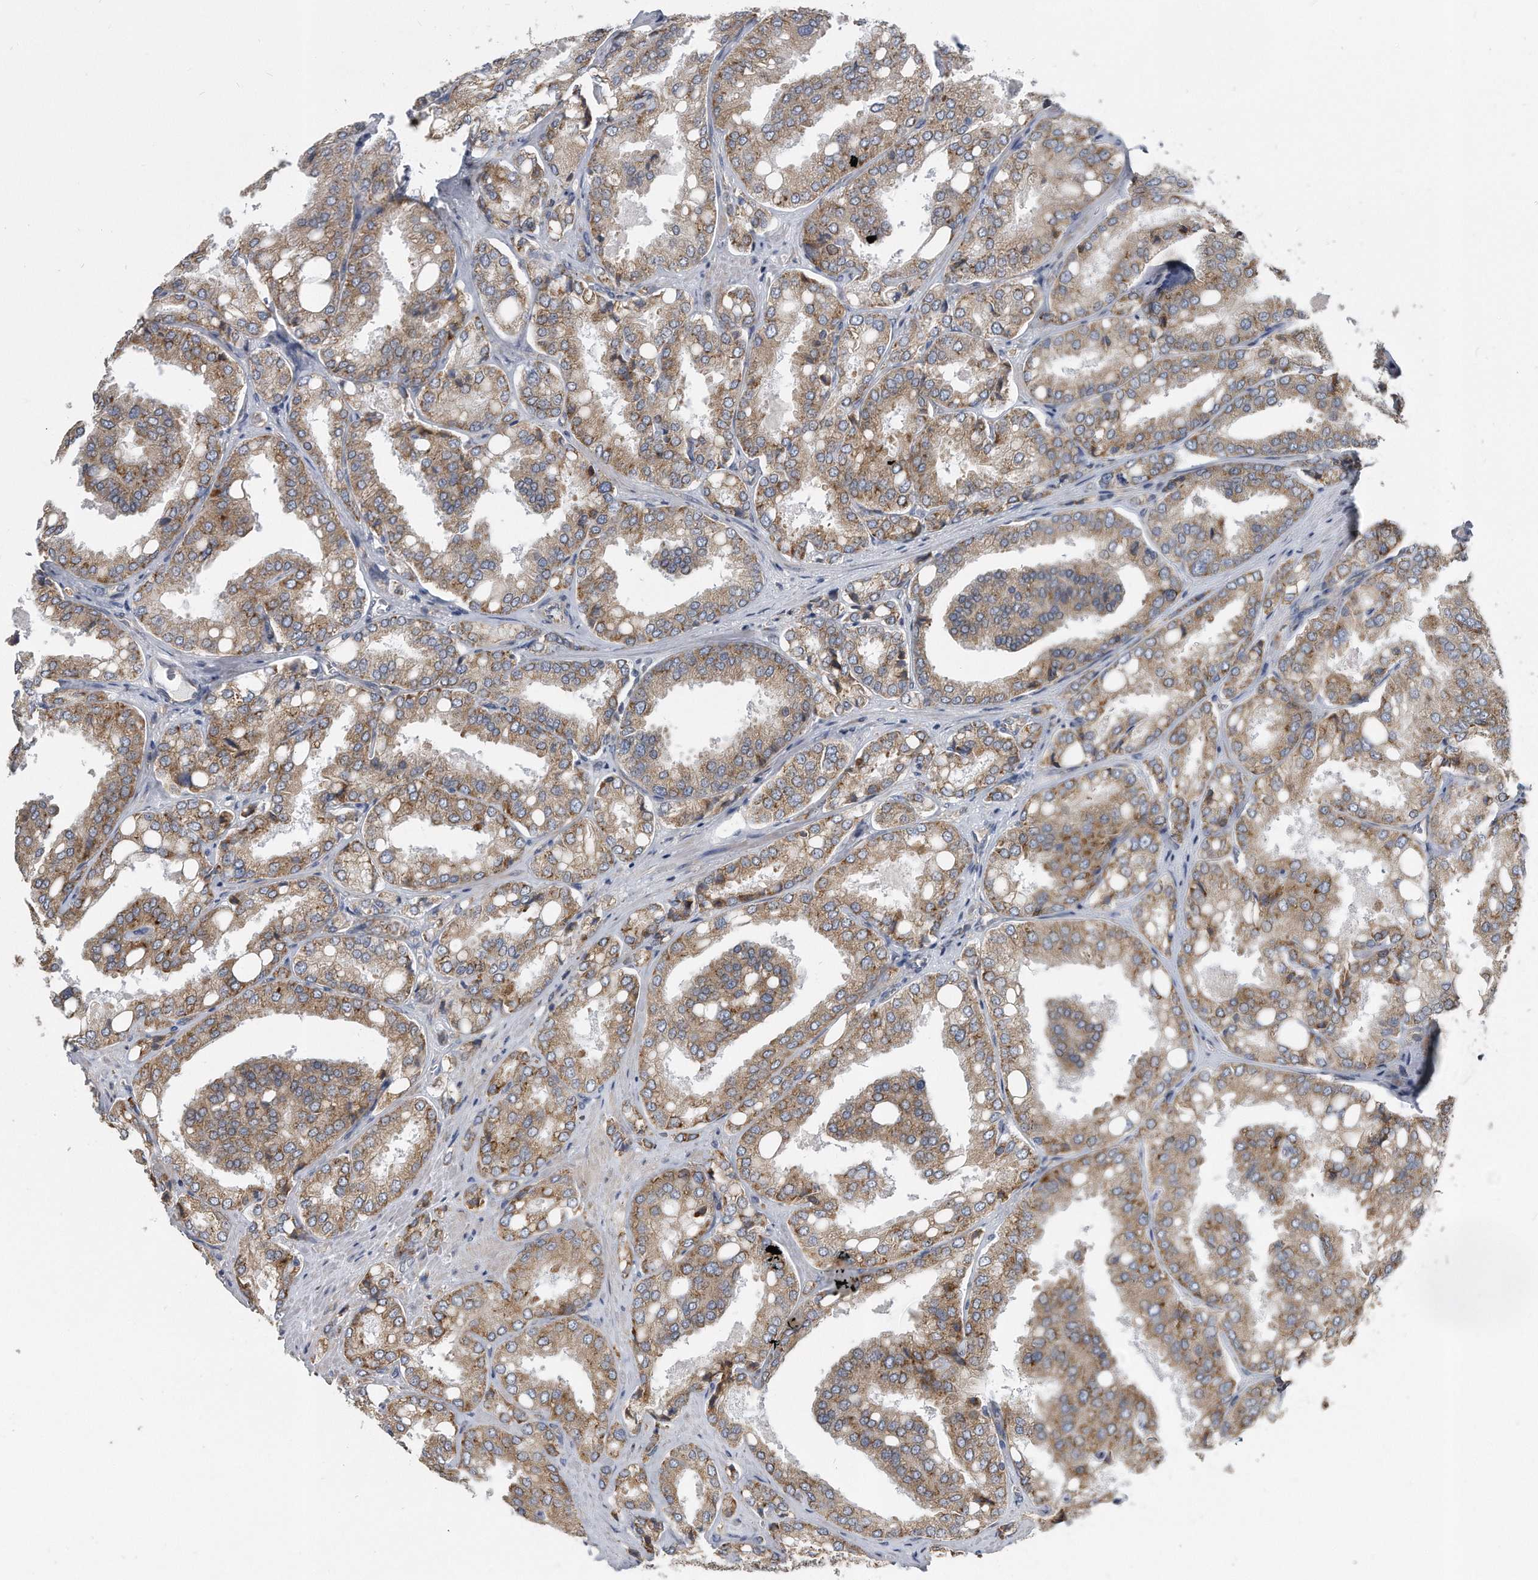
{"staining": {"intensity": "moderate", "quantity": ">75%", "location": "cytoplasmic/membranous"}, "tissue": "prostate cancer", "cell_type": "Tumor cells", "image_type": "cancer", "snomed": [{"axis": "morphology", "description": "Adenocarcinoma, High grade"}, {"axis": "topography", "description": "Prostate"}], "caption": "An image of human prostate adenocarcinoma (high-grade) stained for a protein exhibits moderate cytoplasmic/membranous brown staining in tumor cells.", "gene": "CCDC47", "patient": {"sex": "male", "age": 50}}